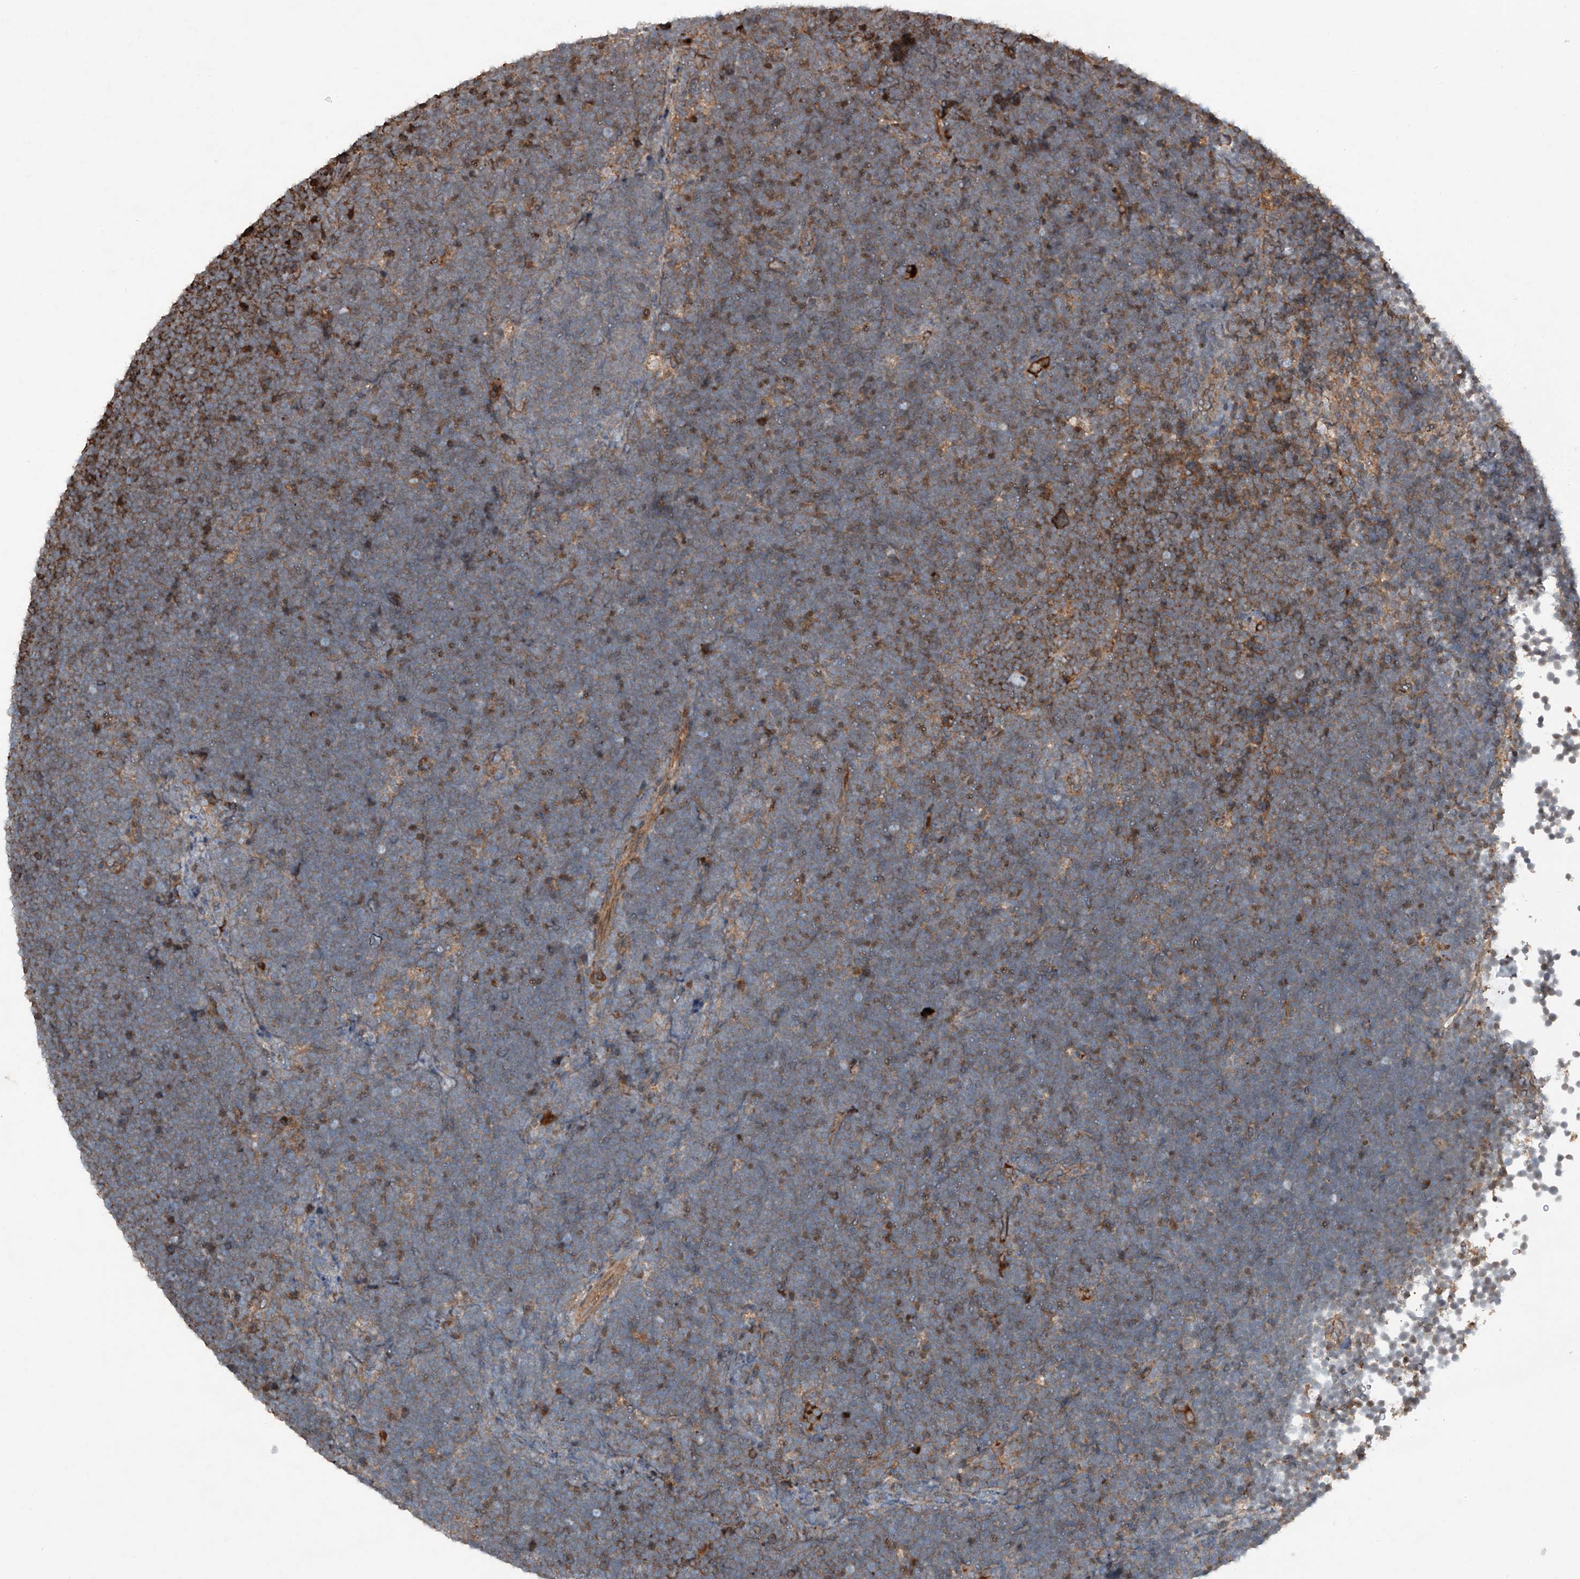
{"staining": {"intensity": "moderate", "quantity": "<25%", "location": "cytoplasmic/membranous"}, "tissue": "lymphoma", "cell_type": "Tumor cells", "image_type": "cancer", "snomed": [{"axis": "morphology", "description": "Malignant lymphoma, non-Hodgkin's type, High grade"}, {"axis": "topography", "description": "Lymph node"}], "caption": "Immunohistochemistry (DAB) staining of malignant lymphoma, non-Hodgkin's type (high-grade) shows moderate cytoplasmic/membranous protein expression in approximately <25% of tumor cells.", "gene": "ADAM23", "patient": {"sex": "male", "age": 13}}